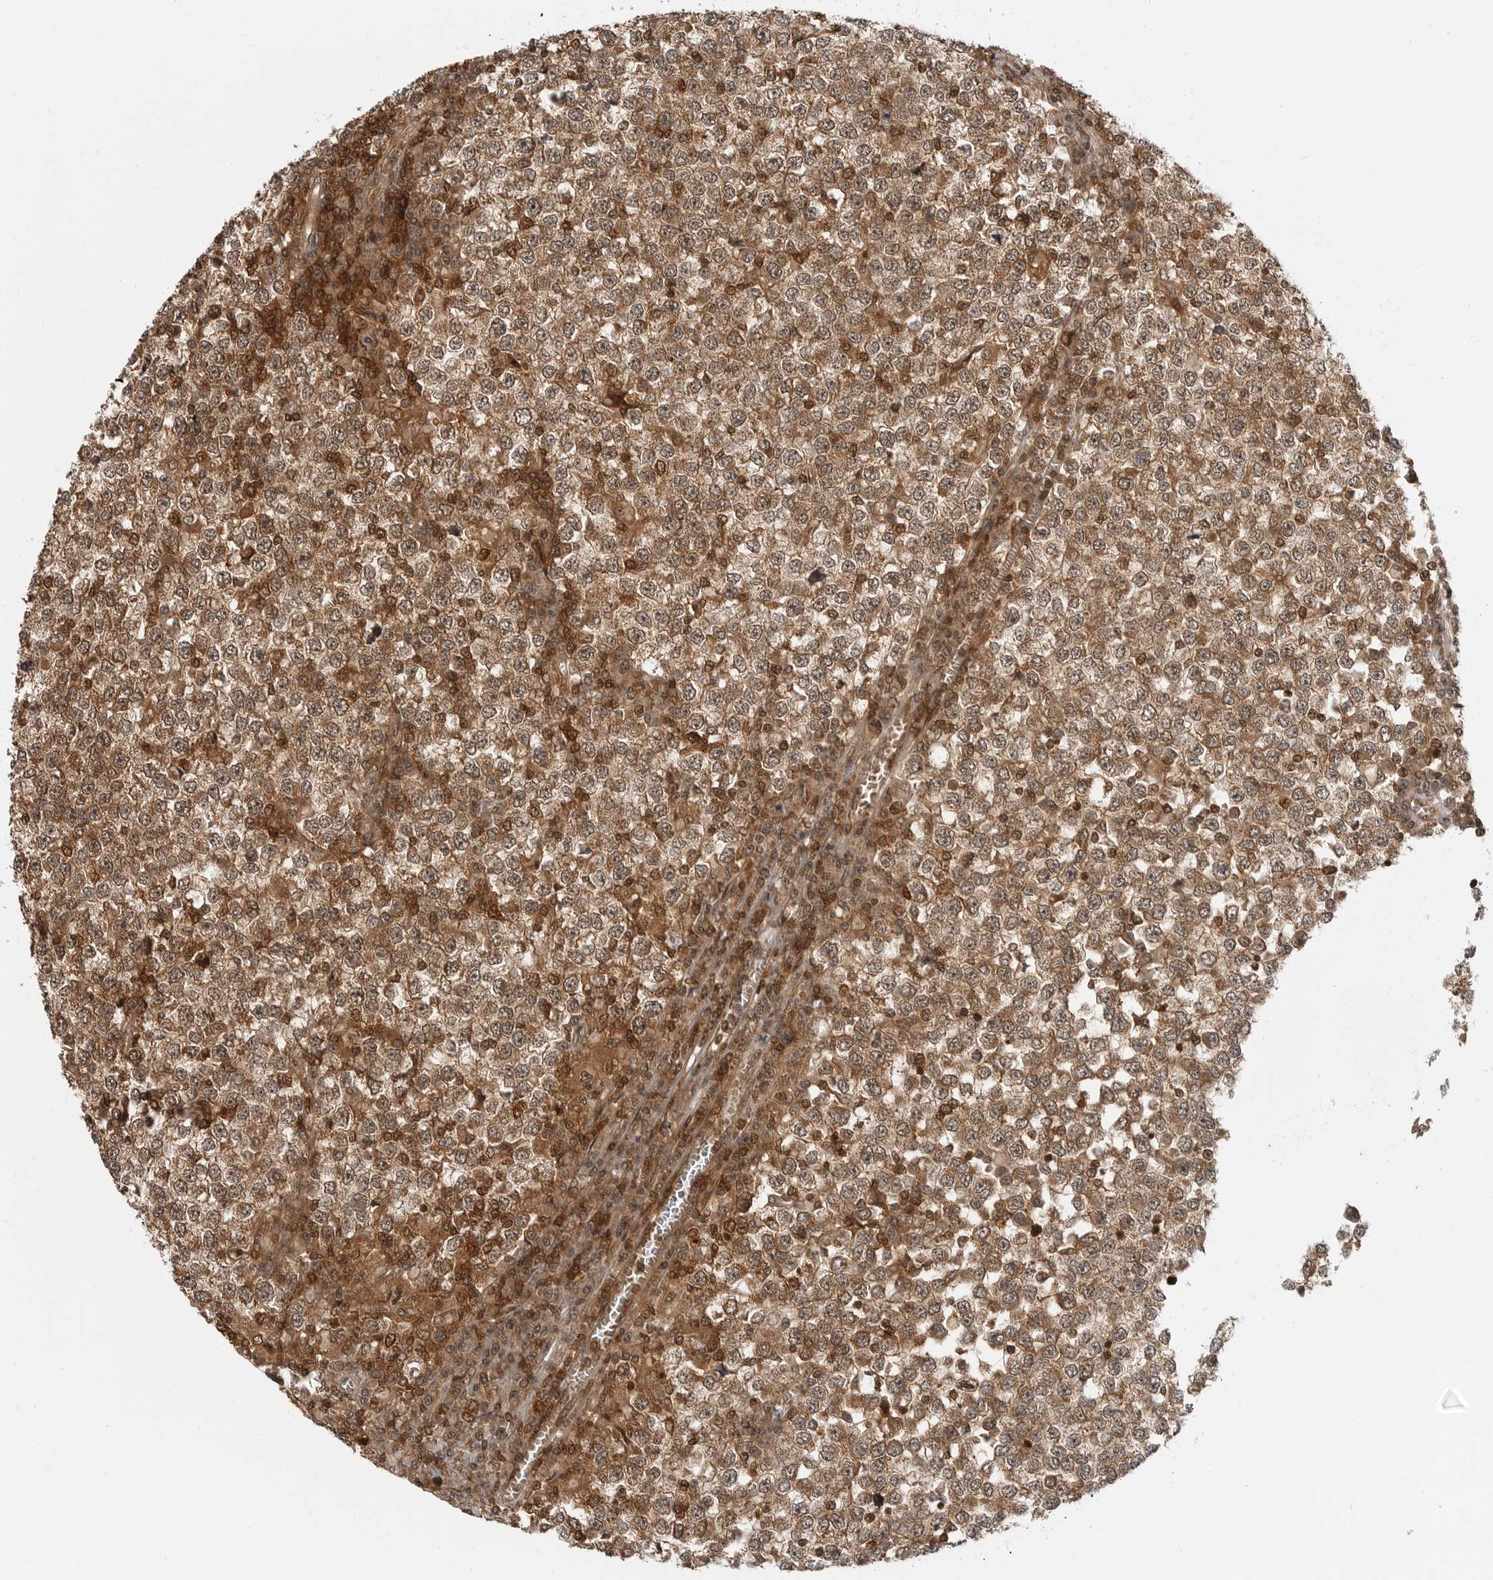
{"staining": {"intensity": "moderate", "quantity": ">75%", "location": "cytoplasmic/membranous,nuclear"}, "tissue": "testis cancer", "cell_type": "Tumor cells", "image_type": "cancer", "snomed": [{"axis": "morphology", "description": "Seminoma, NOS"}, {"axis": "topography", "description": "Testis"}], "caption": "Testis cancer (seminoma) stained with a brown dye displays moderate cytoplasmic/membranous and nuclear positive staining in approximately >75% of tumor cells.", "gene": "SZRD1", "patient": {"sex": "male", "age": 65}}